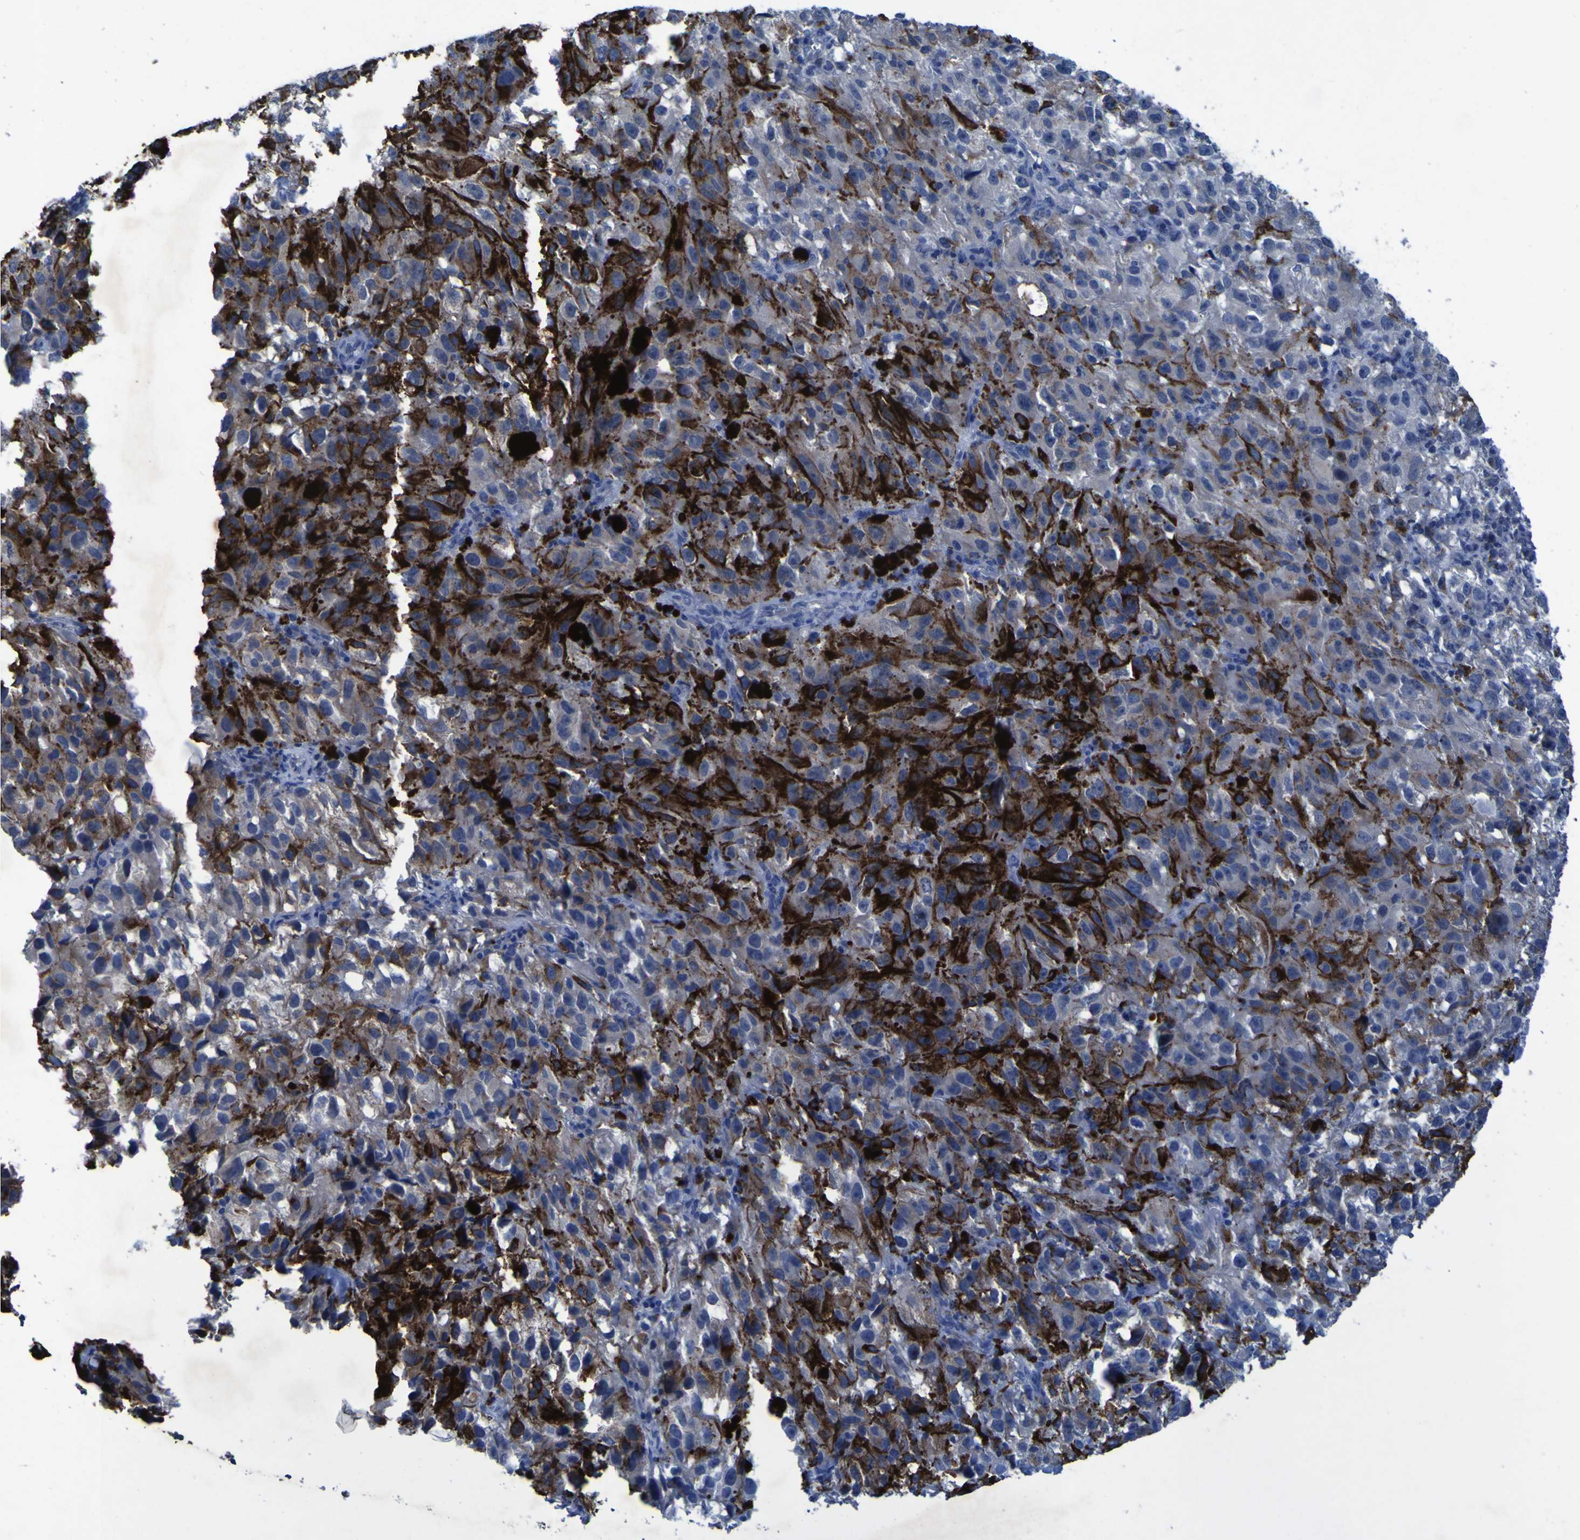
{"staining": {"intensity": "negative", "quantity": "none", "location": "none"}, "tissue": "melanoma", "cell_type": "Tumor cells", "image_type": "cancer", "snomed": [{"axis": "morphology", "description": "Malignant melanoma, NOS"}, {"axis": "topography", "description": "Skin"}], "caption": "Tumor cells are negative for protein expression in human malignant melanoma.", "gene": "SGK2", "patient": {"sex": "female", "age": 104}}